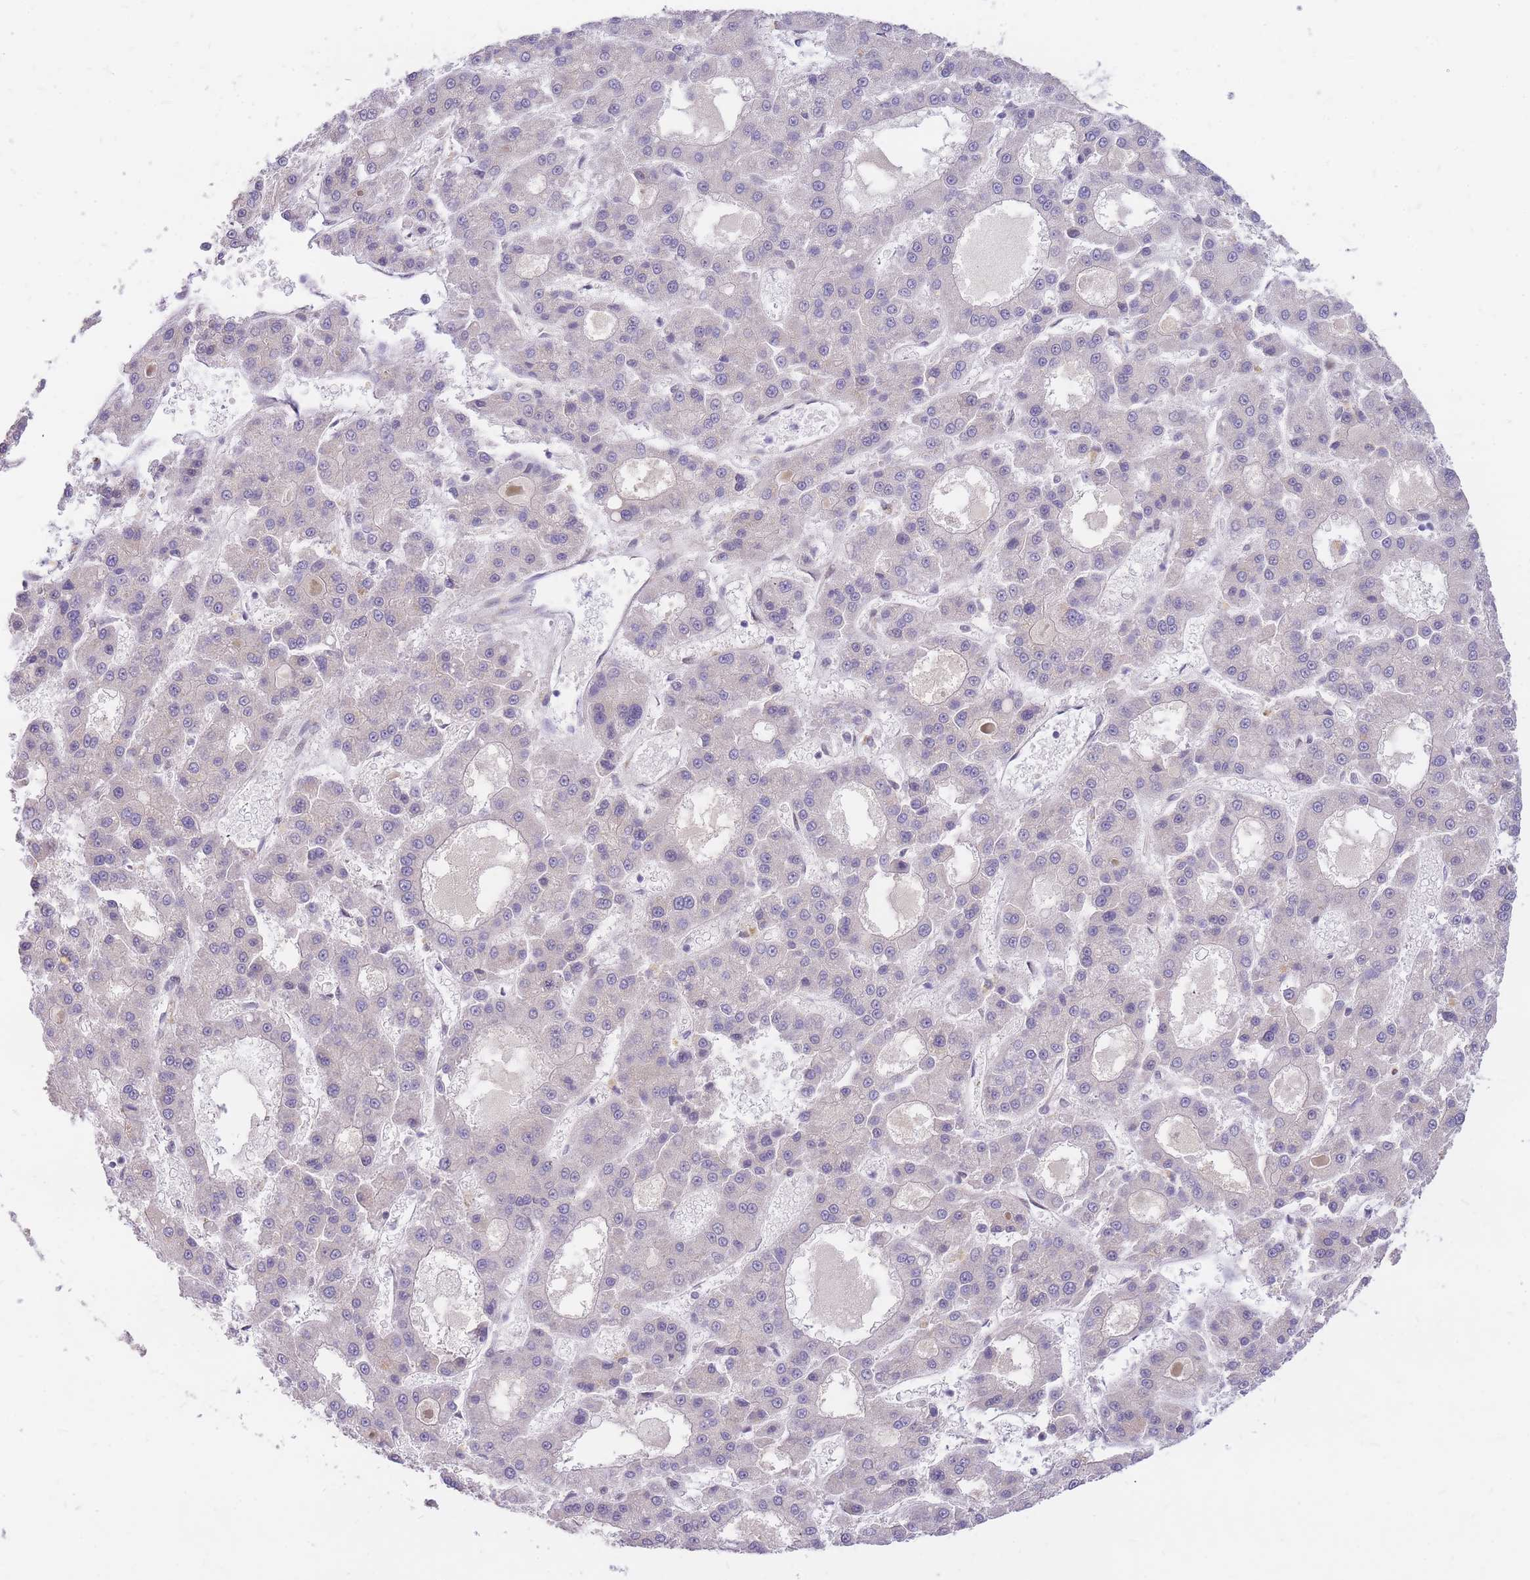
{"staining": {"intensity": "negative", "quantity": "none", "location": "none"}, "tissue": "liver cancer", "cell_type": "Tumor cells", "image_type": "cancer", "snomed": [{"axis": "morphology", "description": "Carcinoma, Hepatocellular, NOS"}, {"axis": "topography", "description": "Liver"}], "caption": "Tumor cells are negative for protein expression in human liver cancer (hepatocellular carcinoma). (Stains: DAB (3,3'-diaminobenzidine) immunohistochemistry (IHC) with hematoxylin counter stain, Microscopy: brightfield microscopy at high magnification).", "gene": "TLE2", "patient": {"sex": "male", "age": 70}}